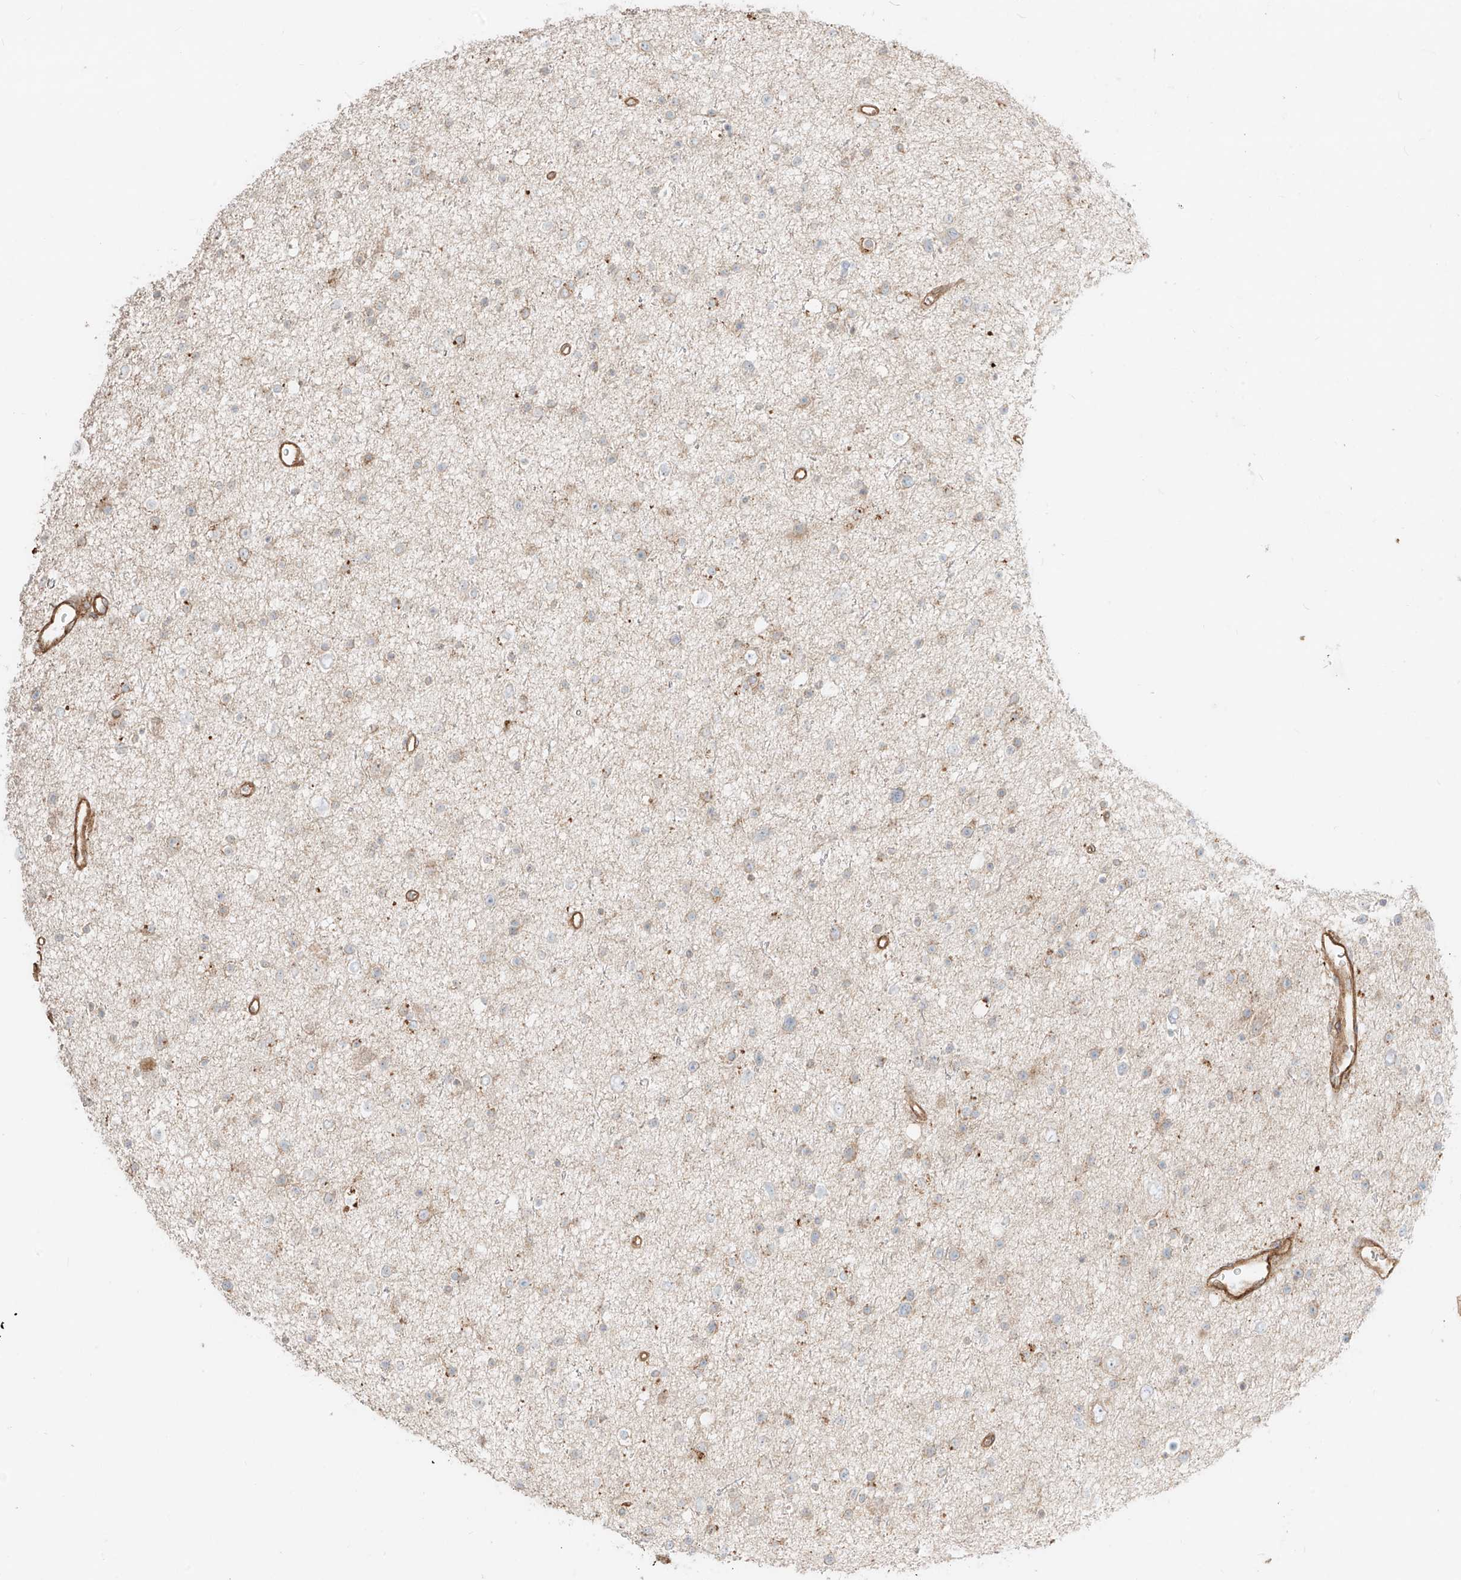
{"staining": {"intensity": "negative", "quantity": "none", "location": "none"}, "tissue": "glioma", "cell_type": "Tumor cells", "image_type": "cancer", "snomed": [{"axis": "morphology", "description": "Glioma, malignant, Low grade"}, {"axis": "topography", "description": "Brain"}], "caption": "Immunohistochemical staining of malignant low-grade glioma displays no significant positivity in tumor cells.", "gene": "CCDC115", "patient": {"sex": "female", "age": 37}}